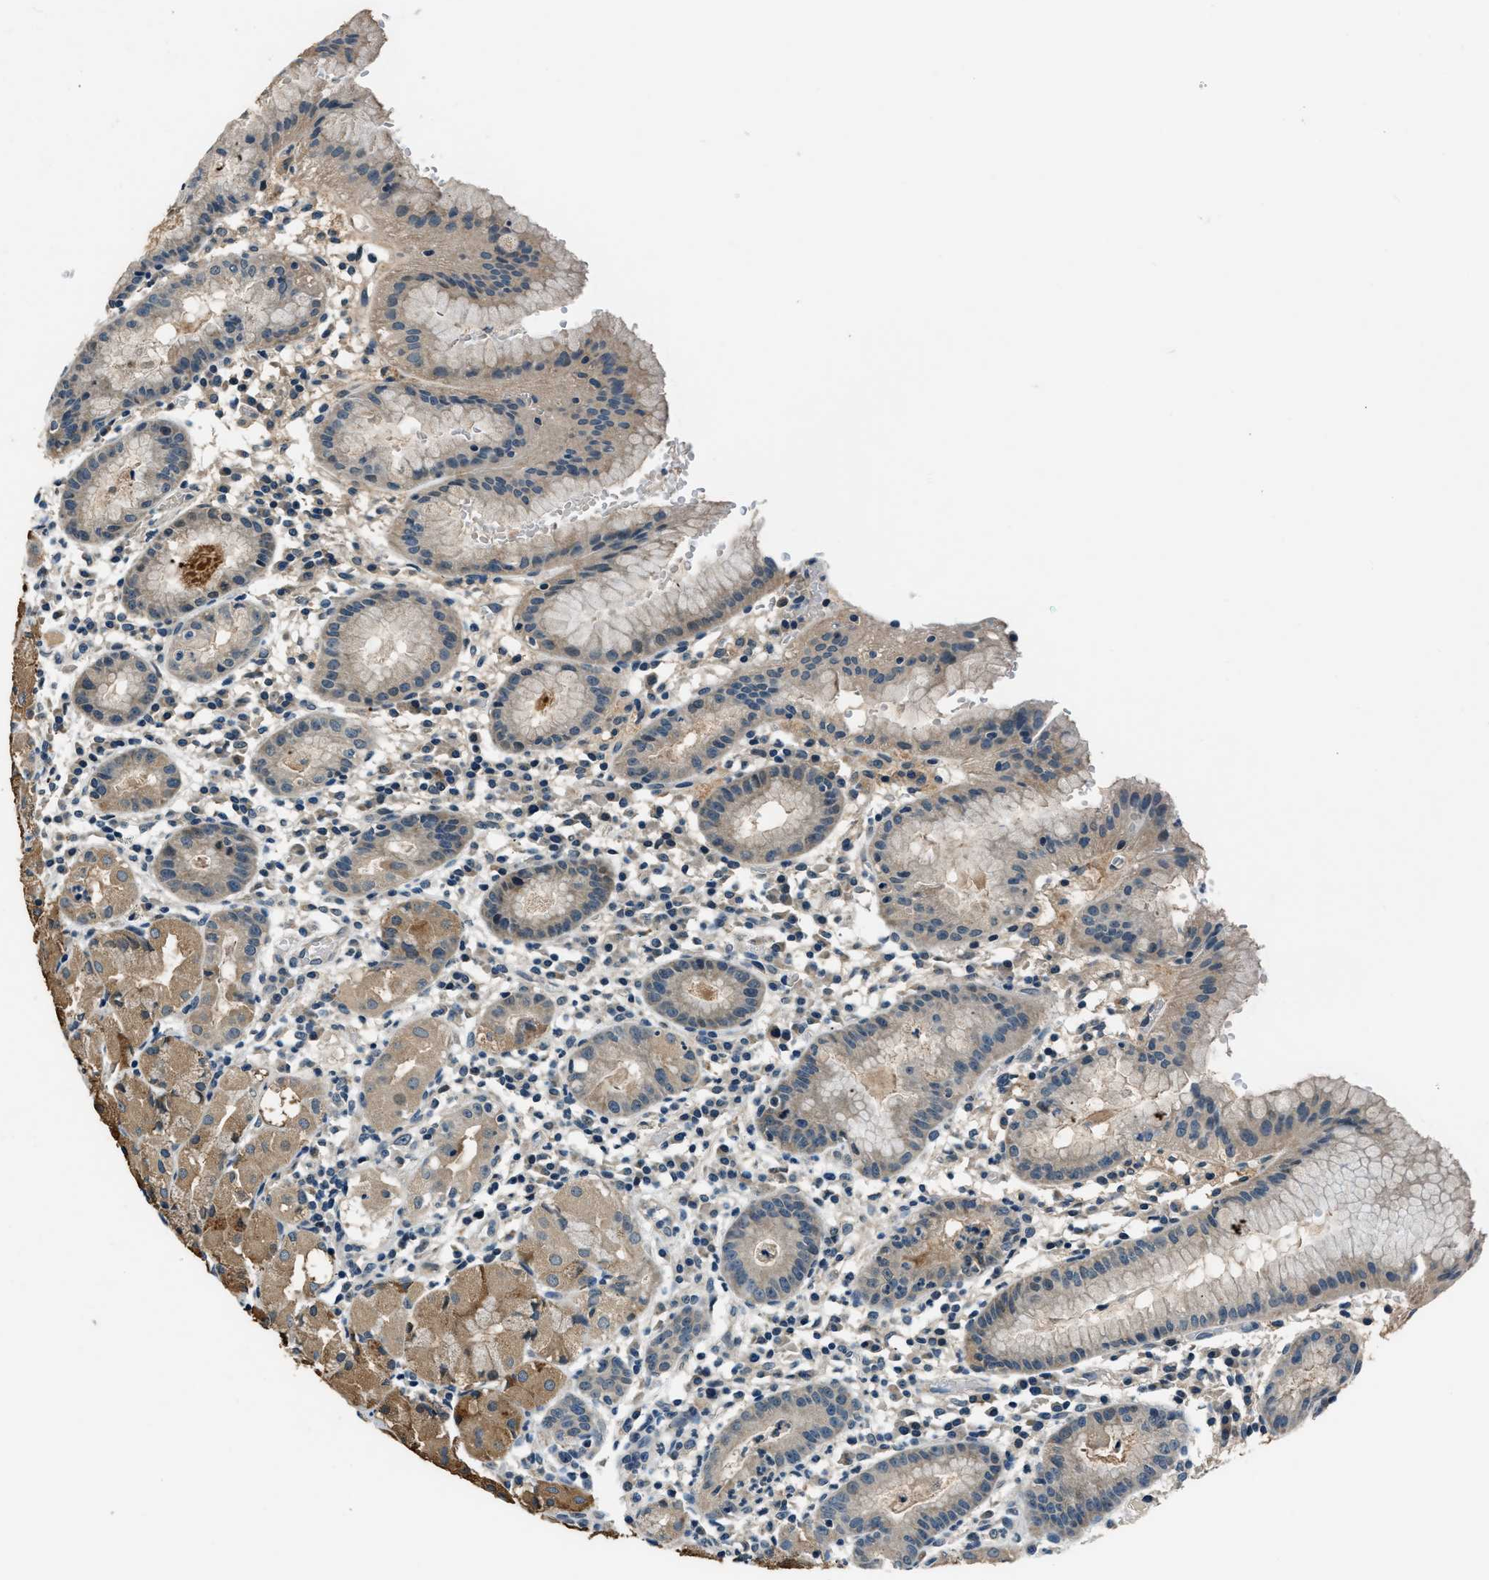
{"staining": {"intensity": "moderate", "quantity": "25%-75%", "location": "cytoplasmic/membranous"}, "tissue": "stomach", "cell_type": "Glandular cells", "image_type": "normal", "snomed": [{"axis": "morphology", "description": "Normal tissue, NOS"}, {"axis": "topography", "description": "Stomach"}, {"axis": "topography", "description": "Stomach, lower"}], "caption": "Protein staining of benign stomach displays moderate cytoplasmic/membranous positivity in approximately 25%-75% of glandular cells. The protein is stained brown, and the nuclei are stained in blue (DAB (3,3'-diaminobenzidine) IHC with brightfield microscopy, high magnification).", "gene": "NME8", "patient": {"sex": "female", "age": 75}}